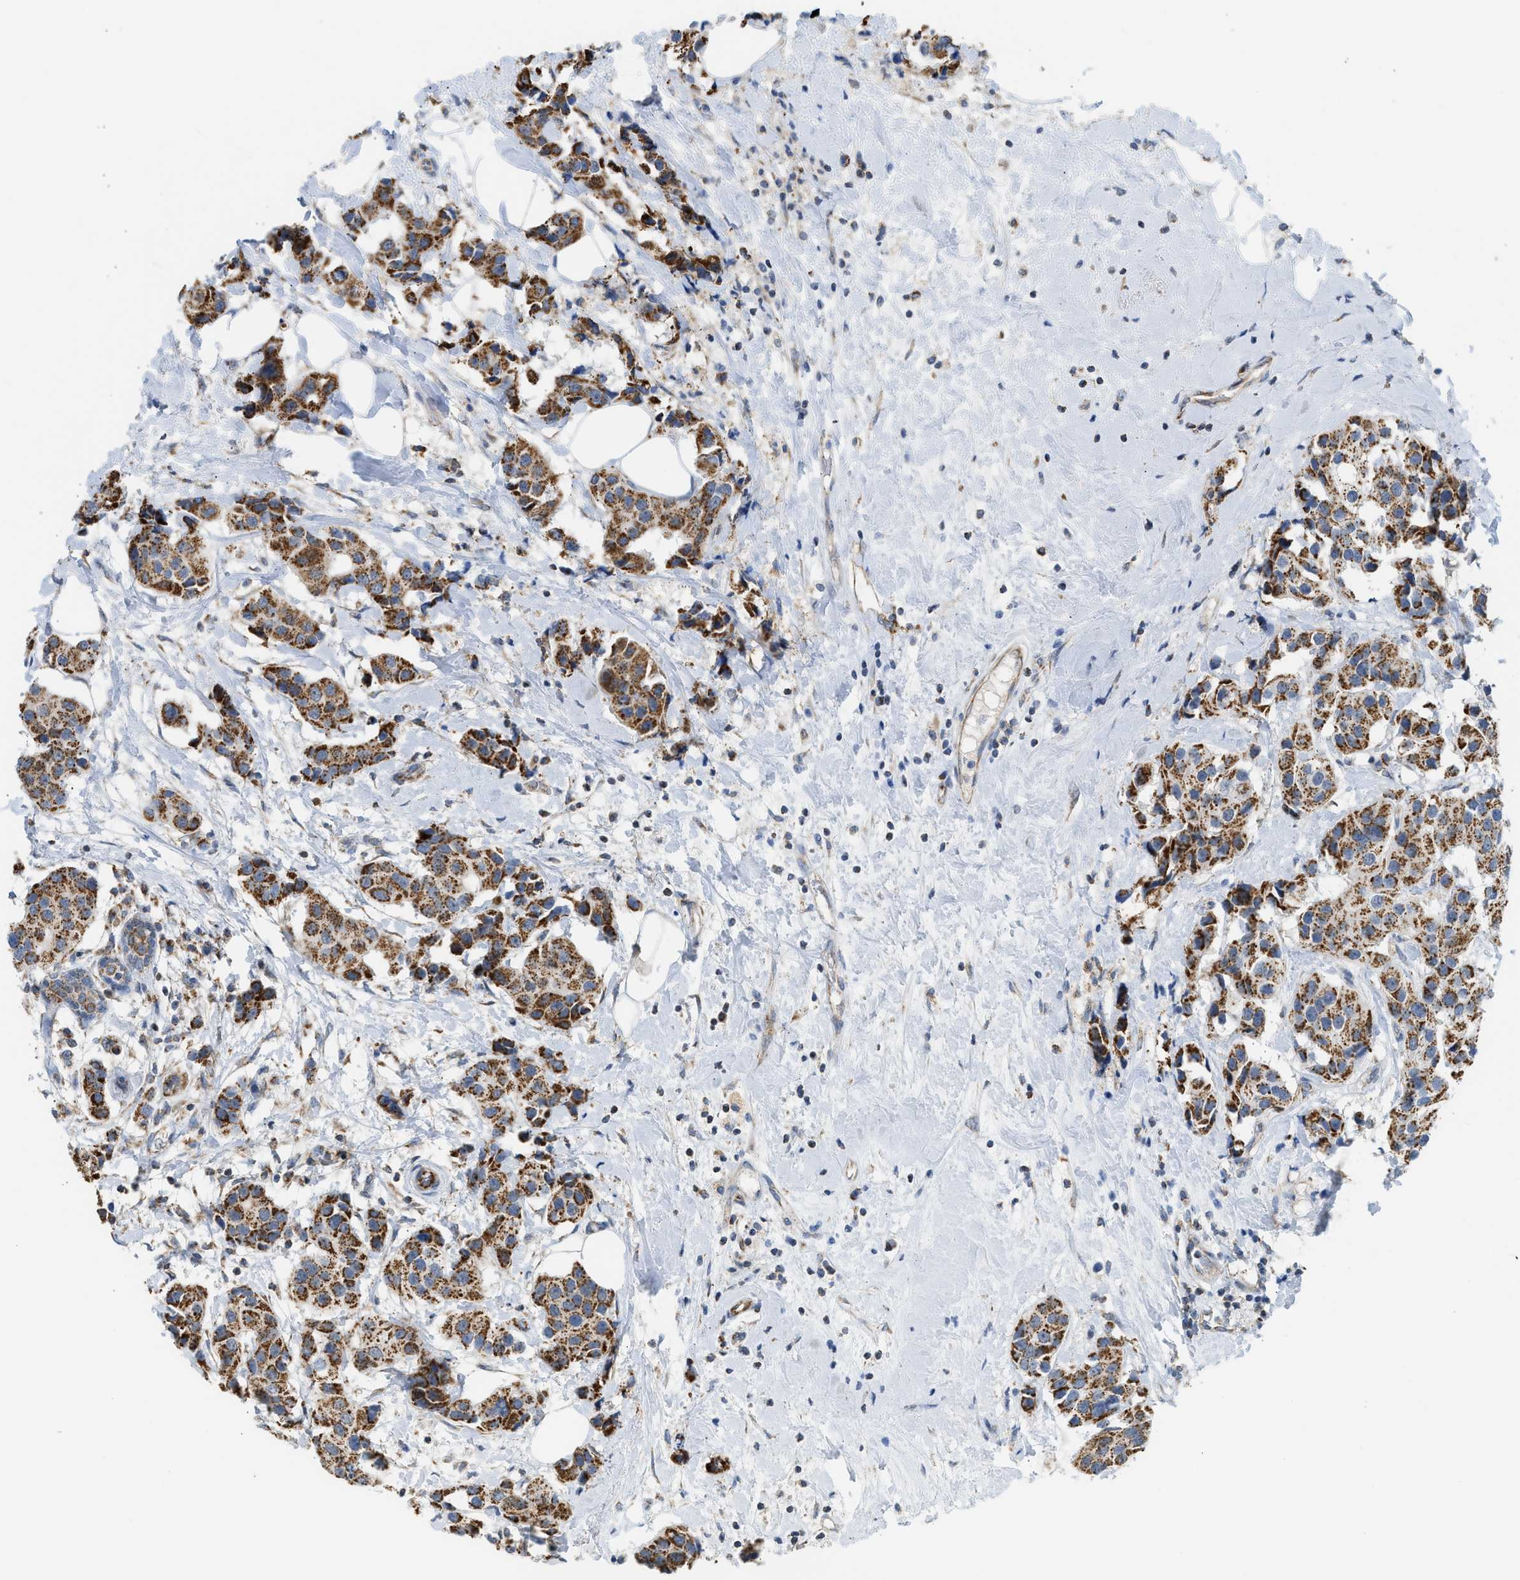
{"staining": {"intensity": "strong", "quantity": ">75%", "location": "cytoplasmic/membranous"}, "tissue": "breast cancer", "cell_type": "Tumor cells", "image_type": "cancer", "snomed": [{"axis": "morphology", "description": "Normal tissue, NOS"}, {"axis": "morphology", "description": "Duct carcinoma"}, {"axis": "topography", "description": "Breast"}], "caption": "Immunohistochemical staining of breast invasive ductal carcinoma shows high levels of strong cytoplasmic/membranous protein expression in approximately >75% of tumor cells.", "gene": "GOT2", "patient": {"sex": "female", "age": 39}}